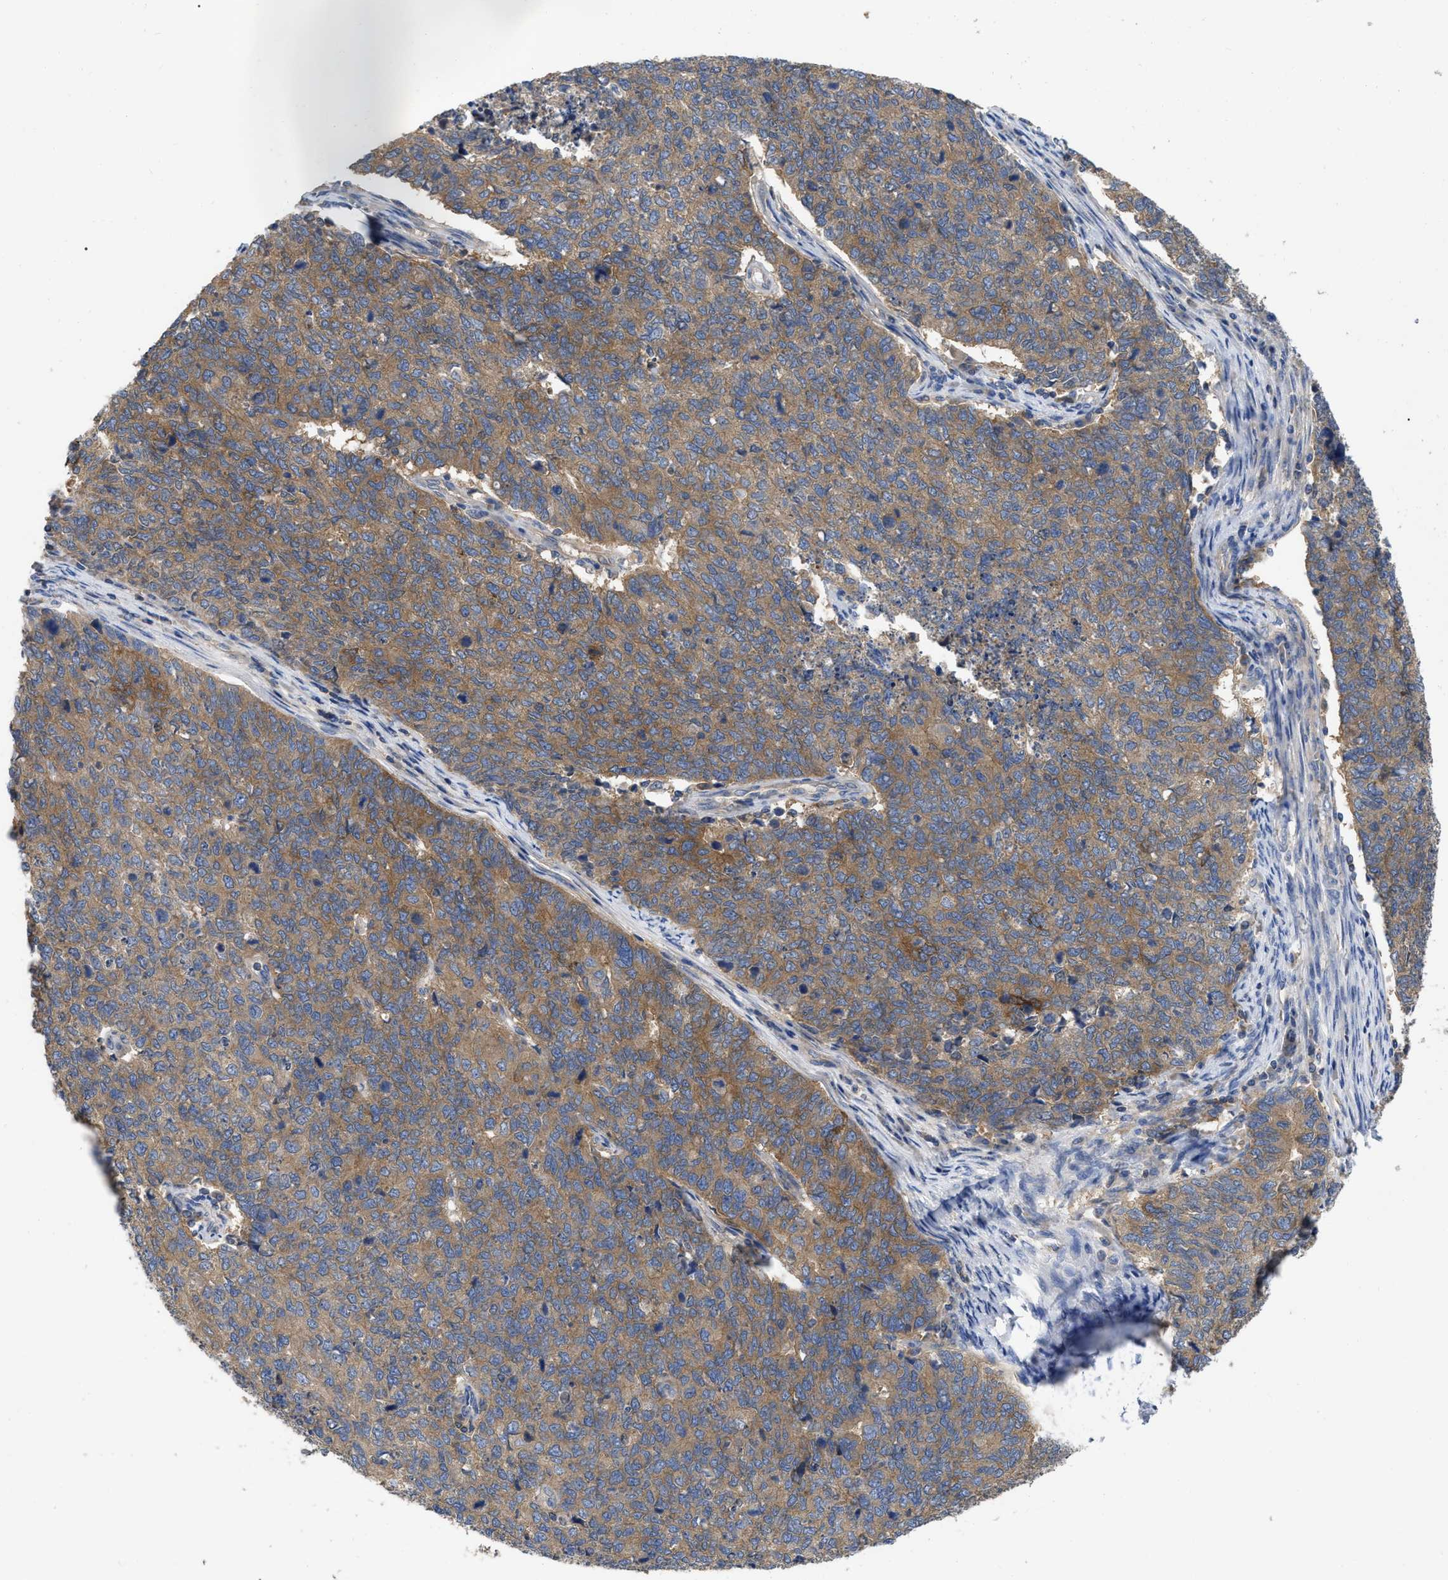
{"staining": {"intensity": "weak", "quantity": ">75%", "location": "cytoplasmic/membranous"}, "tissue": "cervical cancer", "cell_type": "Tumor cells", "image_type": "cancer", "snomed": [{"axis": "morphology", "description": "Squamous cell carcinoma, NOS"}, {"axis": "topography", "description": "Cervix"}], "caption": "Immunohistochemistry (IHC) photomicrograph of neoplastic tissue: human cervical cancer stained using IHC displays low levels of weak protein expression localized specifically in the cytoplasmic/membranous of tumor cells, appearing as a cytoplasmic/membranous brown color.", "gene": "RAP1GDS1", "patient": {"sex": "female", "age": 63}}